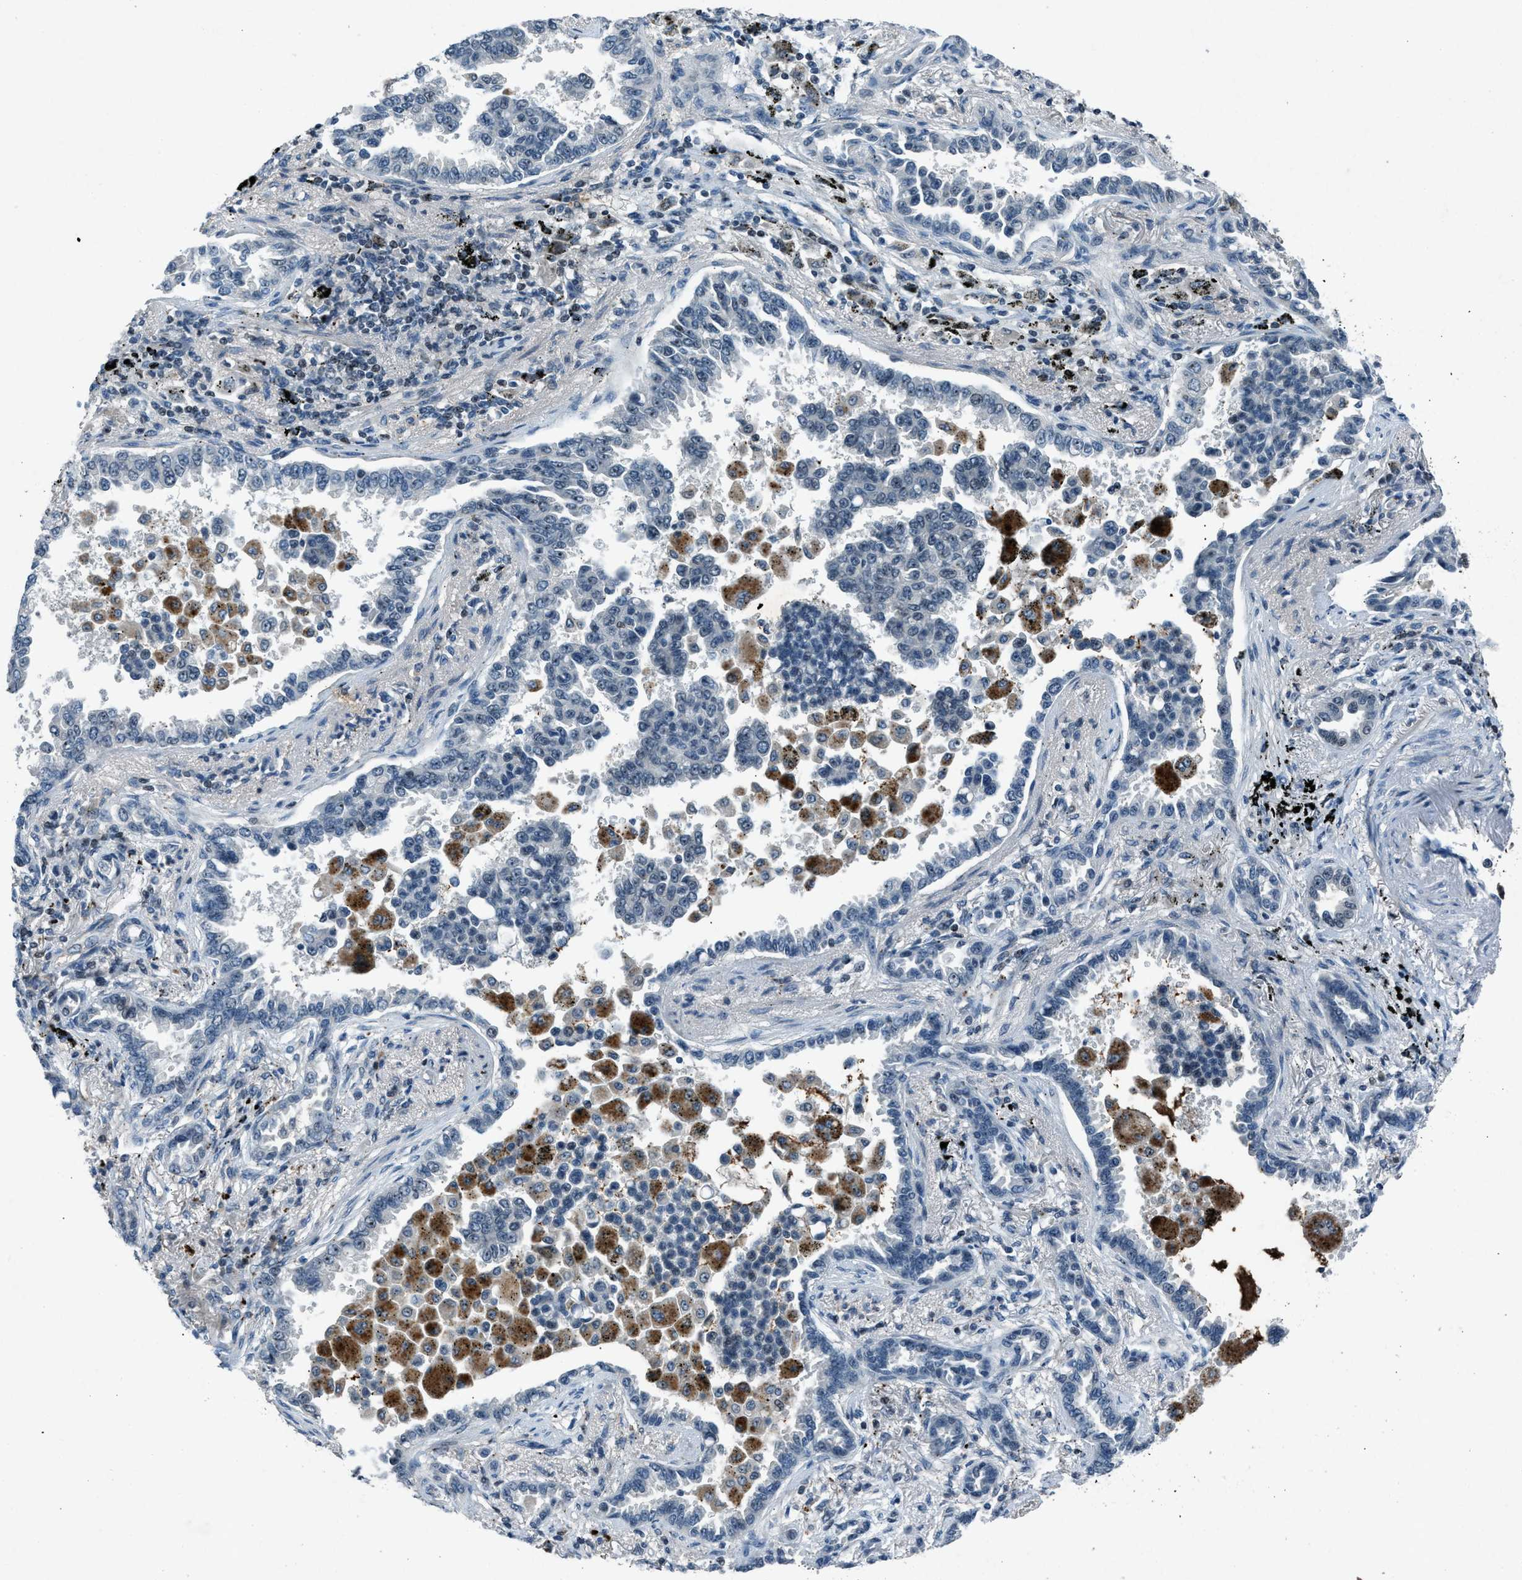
{"staining": {"intensity": "negative", "quantity": "none", "location": "none"}, "tissue": "lung cancer", "cell_type": "Tumor cells", "image_type": "cancer", "snomed": [{"axis": "morphology", "description": "Normal tissue, NOS"}, {"axis": "morphology", "description": "Adenocarcinoma, NOS"}, {"axis": "topography", "description": "Lung"}], "caption": "Immunohistochemistry of human adenocarcinoma (lung) demonstrates no positivity in tumor cells.", "gene": "ADCY1", "patient": {"sex": "male", "age": 59}}